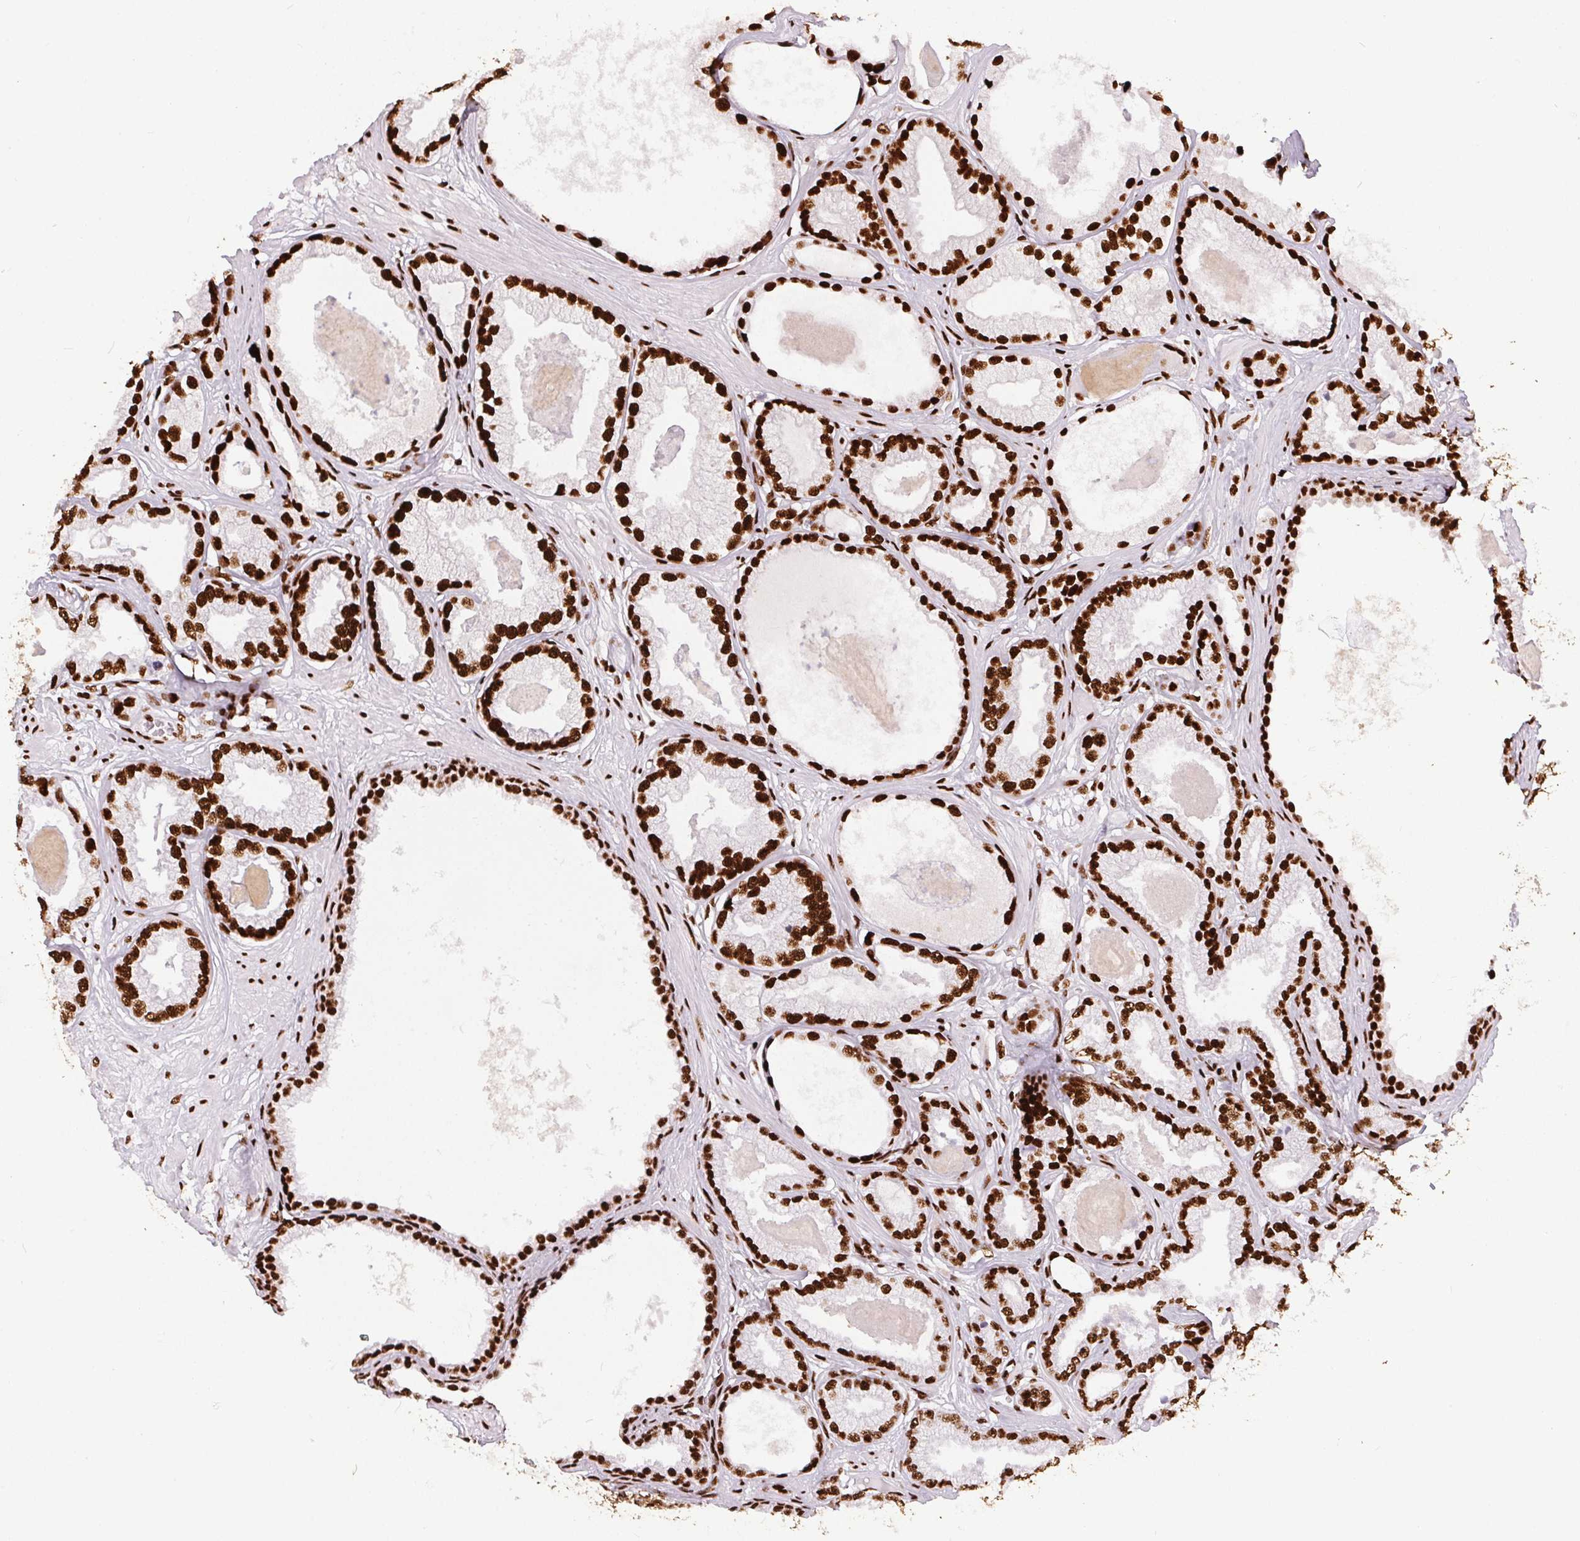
{"staining": {"intensity": "strong", "quantity": ">75%", "location": "nuclear"}, "tissue": "prostate cancer", "cell_type": "Tumor cells", "image_type": "cancer", "snomed": [{"axis": "morphology", "description": "Adenocarcinoma, Low grade"}, {"axis": "topography", "description": "Prostate"}], "caption": "Human prostate cancer stained with a brown dye shows strong nuclear positive staining in about >75% of tumor cells.", "gene": "PAGE3", "patient": {"sex": "male", "age": 64}}